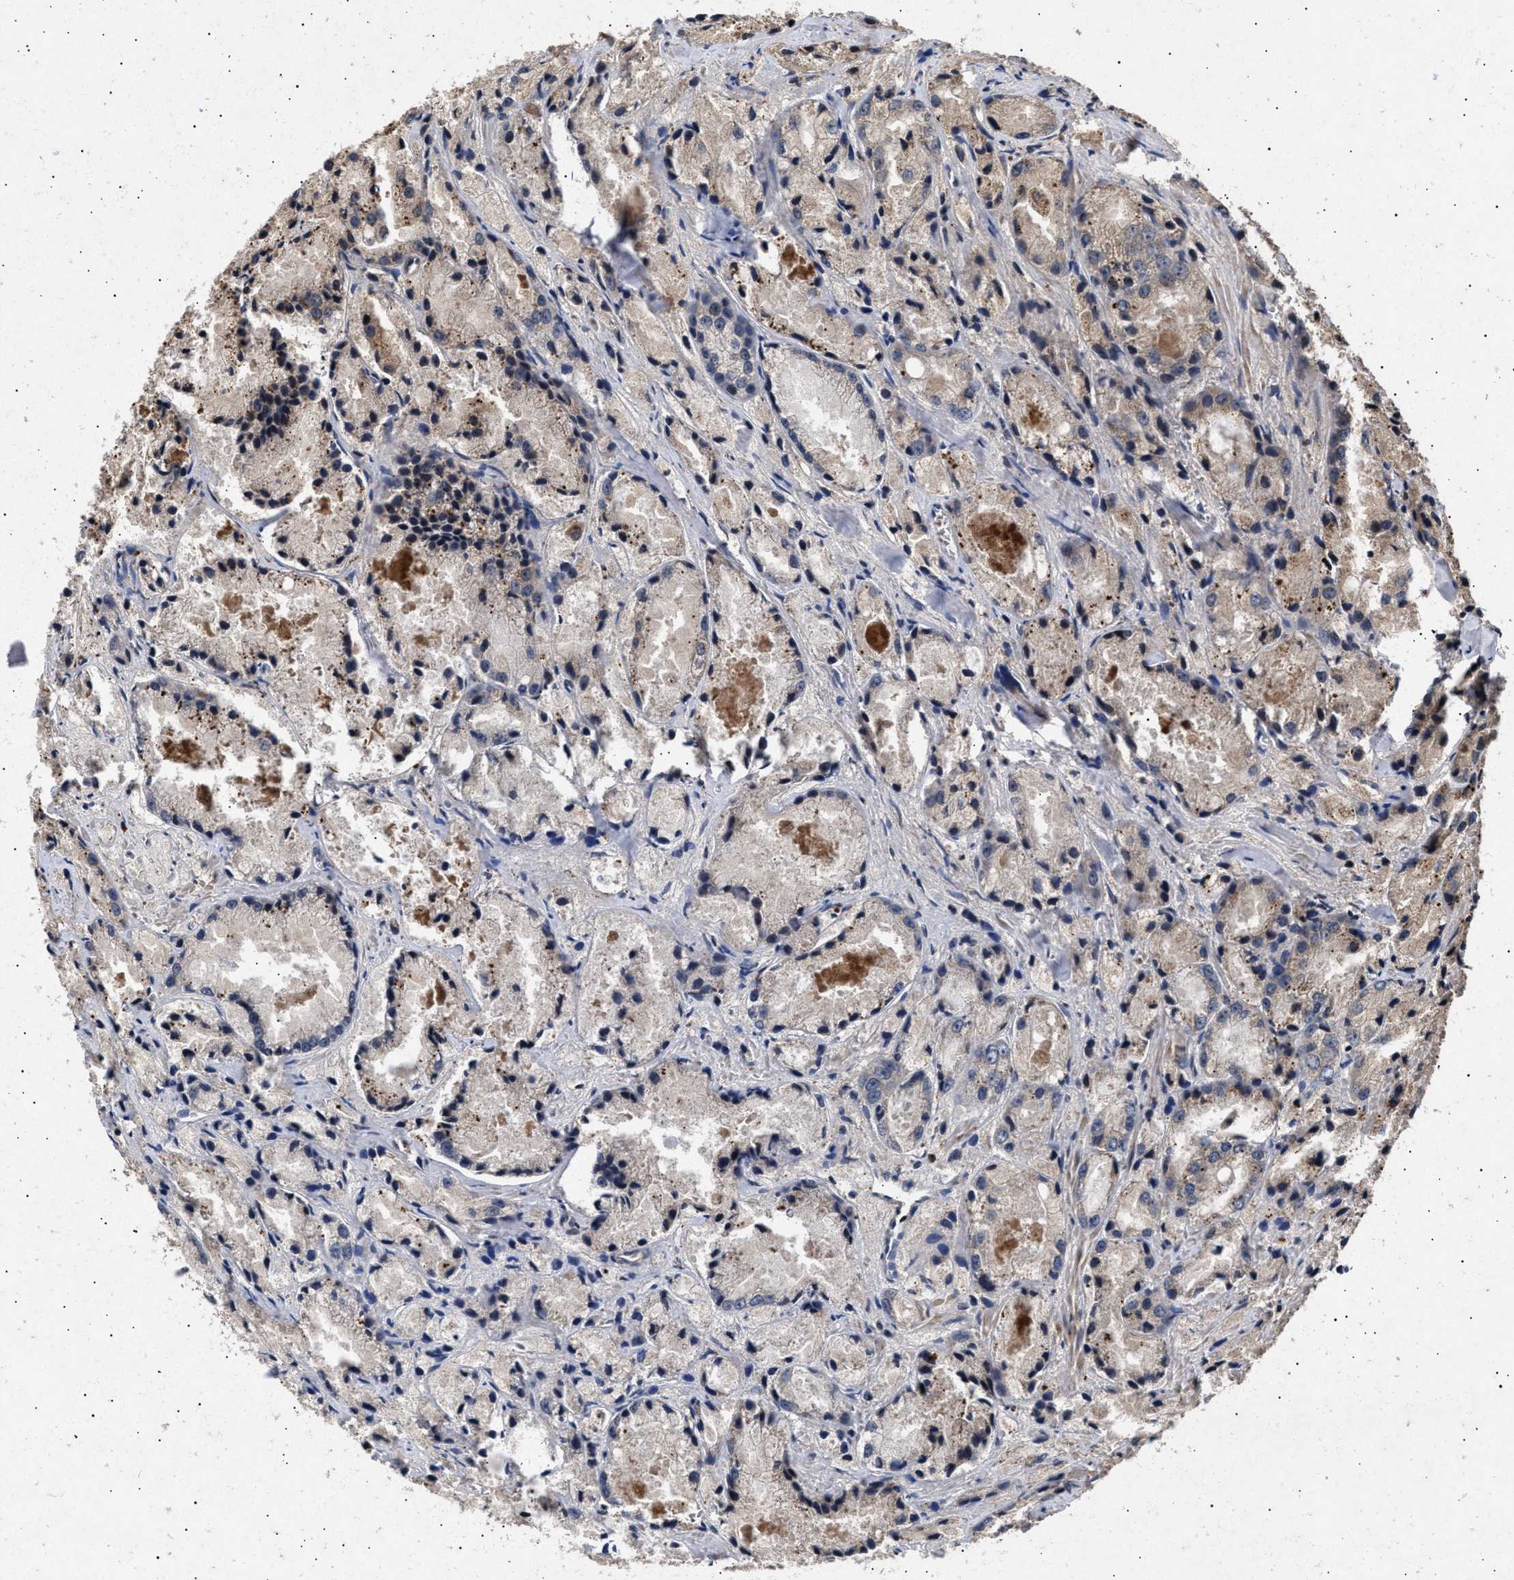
{"staining": {"intensity": "weak", "quantity": "<25%", "location": "cytoplasmic/membranous"}, "tissue": "prostate cancer", "cell_type": "Tumor cells", "image_type": "cancer", "snomed": [{"axis": "morphology", "description": "Adenocarcinoma, Low grade"}, {"axis": "topography", "description": "Prostate"}], "caption": "This is an immunohistochemistry photomicrograph of human prostate cancer. There is no expression in tumor cells.", "gene": "ITGB5", "patient": {"sex": "male", "age": 64}}